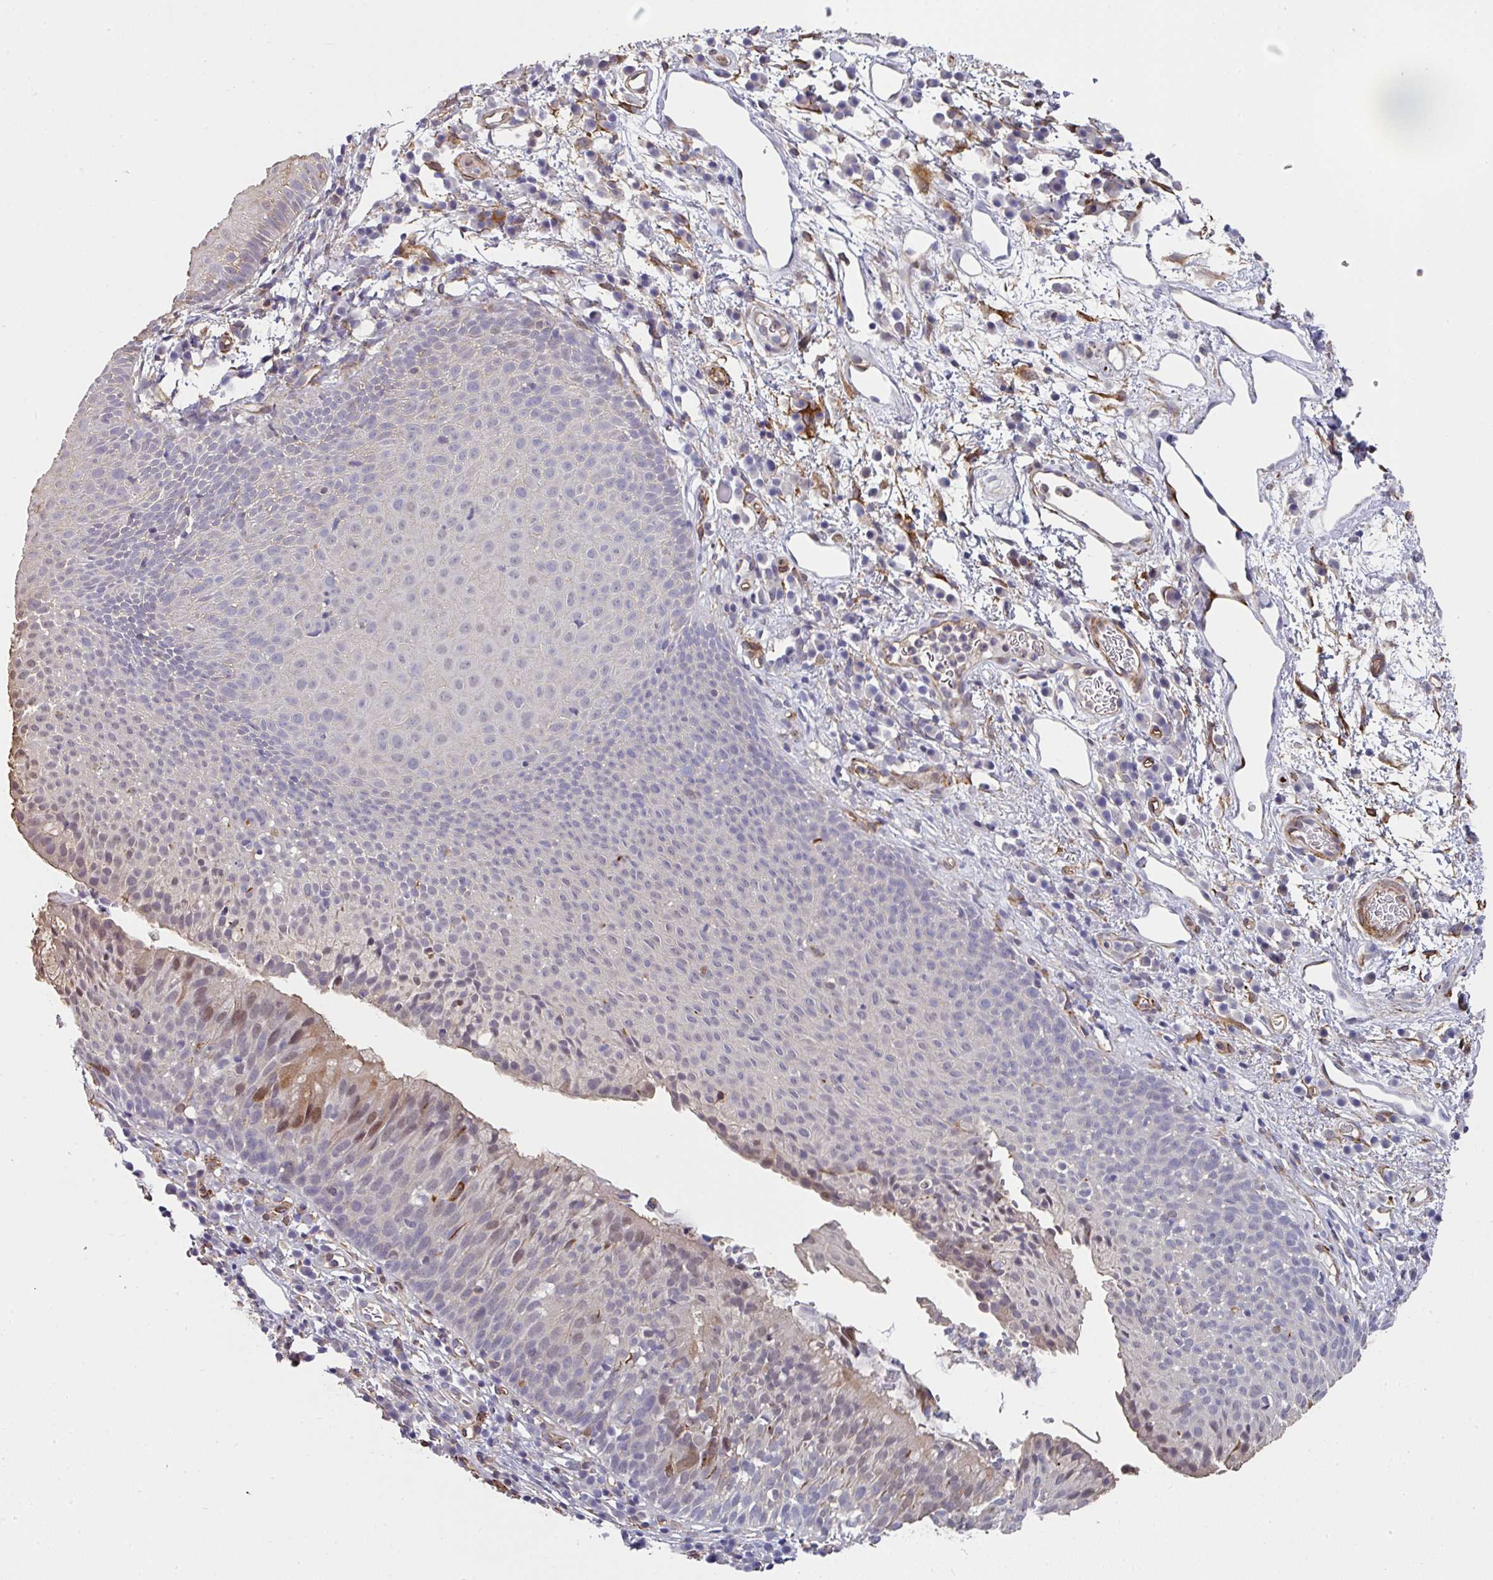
{"staining": {"intensity": "moderate", "quantity": "<25%", "location": "cytoplasmic/membranous,nuclear"}, "tissue": "nasopharynx", "cell_type": "Respiratory epithelial cells", "image_type": "normal", "snomed": [{"axis": "morphology", "description": "Normal tissue, NOS"}, {"axis": "topography", "description": "Lymph node"}, {"axis": "topography", "description": "Cartilage tissue"}, {"axis": "topography", "description": "Nasopharynx"}], "caption": "An image of human nasopharynx stained for a protein shows moderate cytoplasmic/membranous,nuclear brown staining in respiratory epithelial cells.", "gene": "BEND5", "patient": {"sex": "male", "age": 63}}